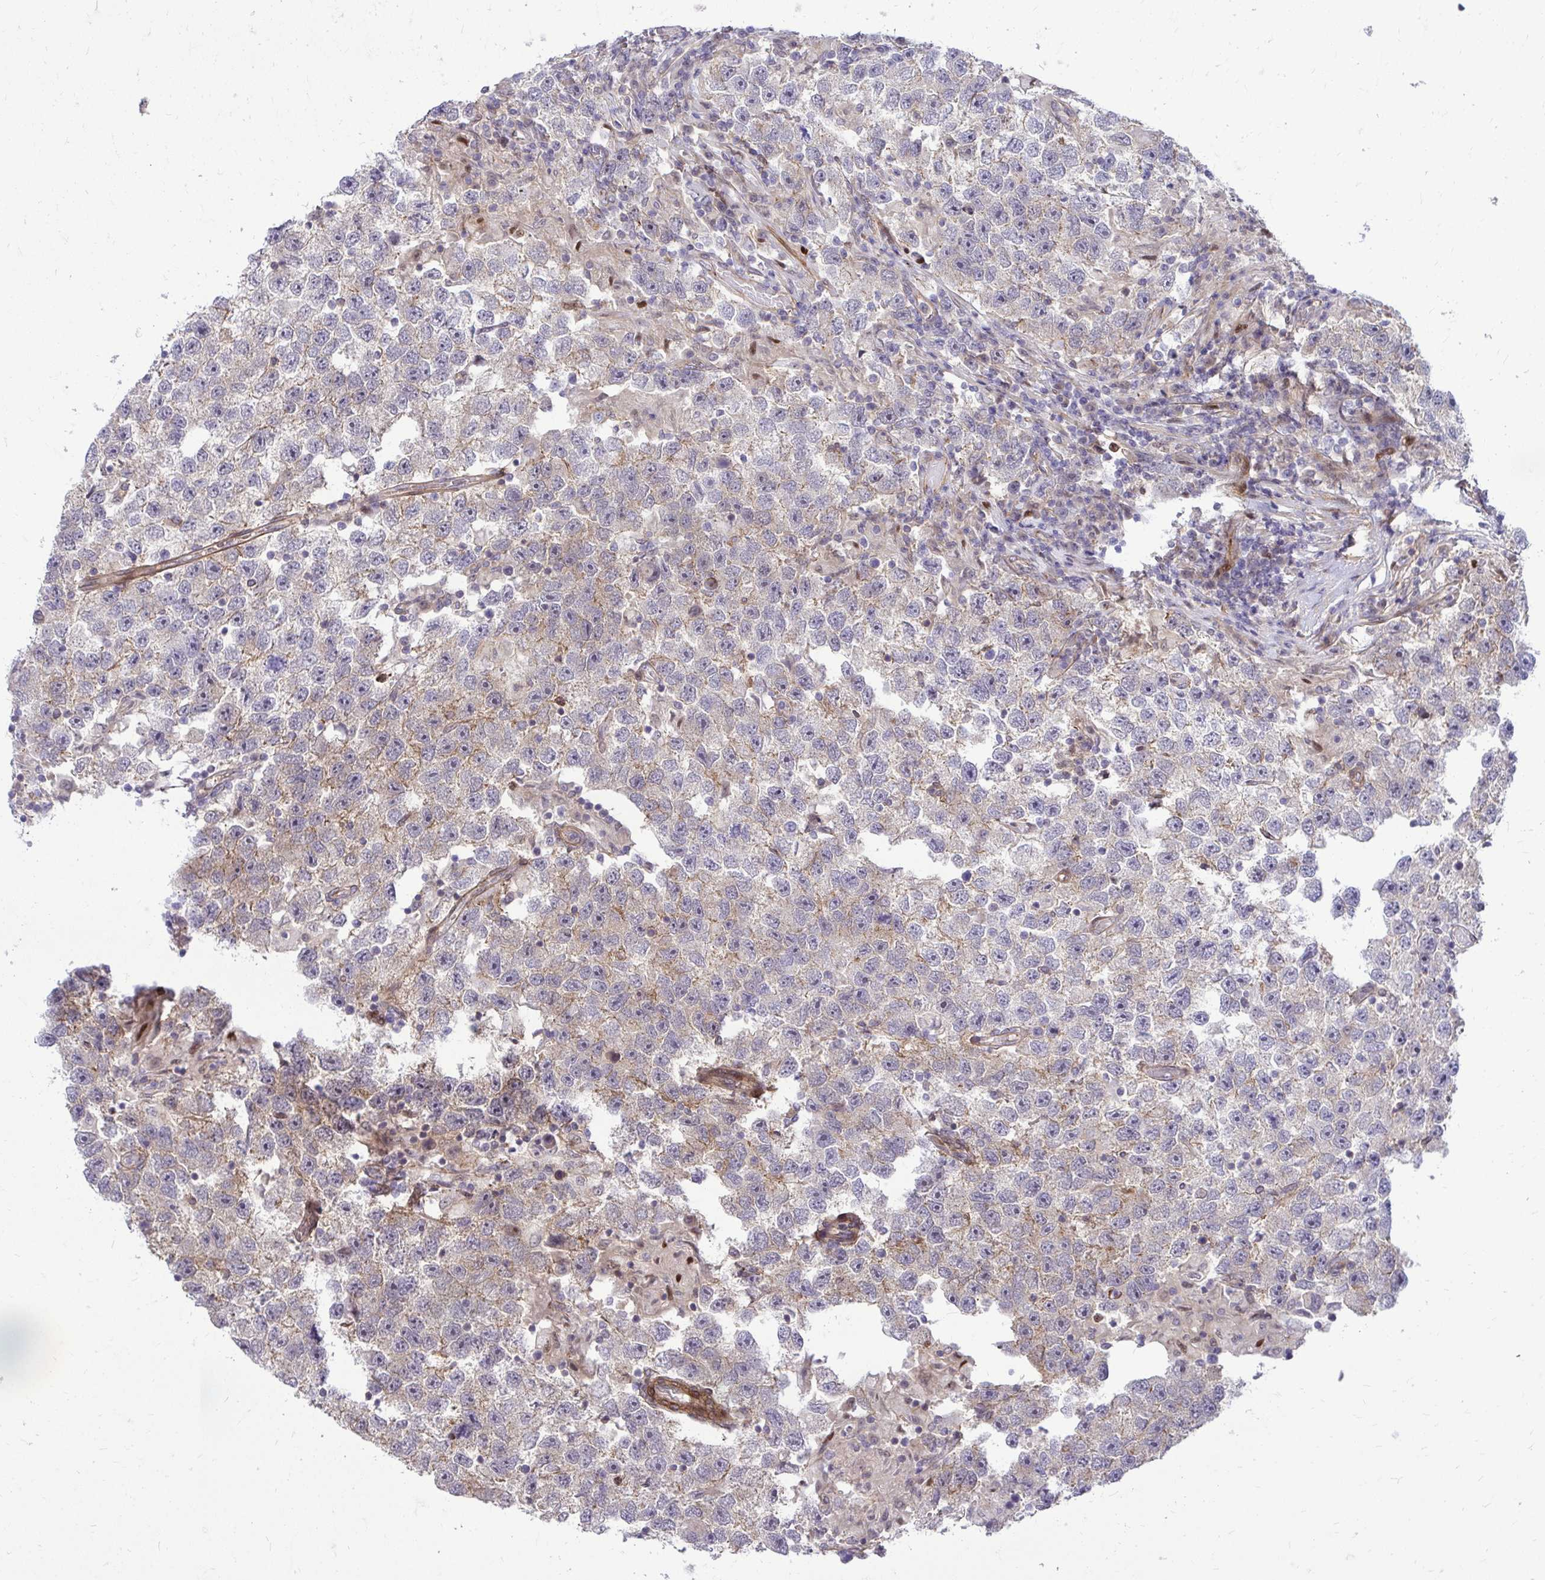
{"staining": {"intensity": "weak", "quantity": "<25%", "location": "cytoplasmic/membranous"}, "tissue": "testis cancer", "cell_type": "Tumor cells", "image_type": "cancer", "snomed": [{"axis": "morphology", "description": "Seminoma, NOS"}, {"axis": "topography", "description": "Testis"}], "caption": "Immunohistochemical staining of human seminoma (testis) reveals no significant staining in tumor cells.", "gene": "TRIP6", "patient": {"sex": "male", "age": 26}}